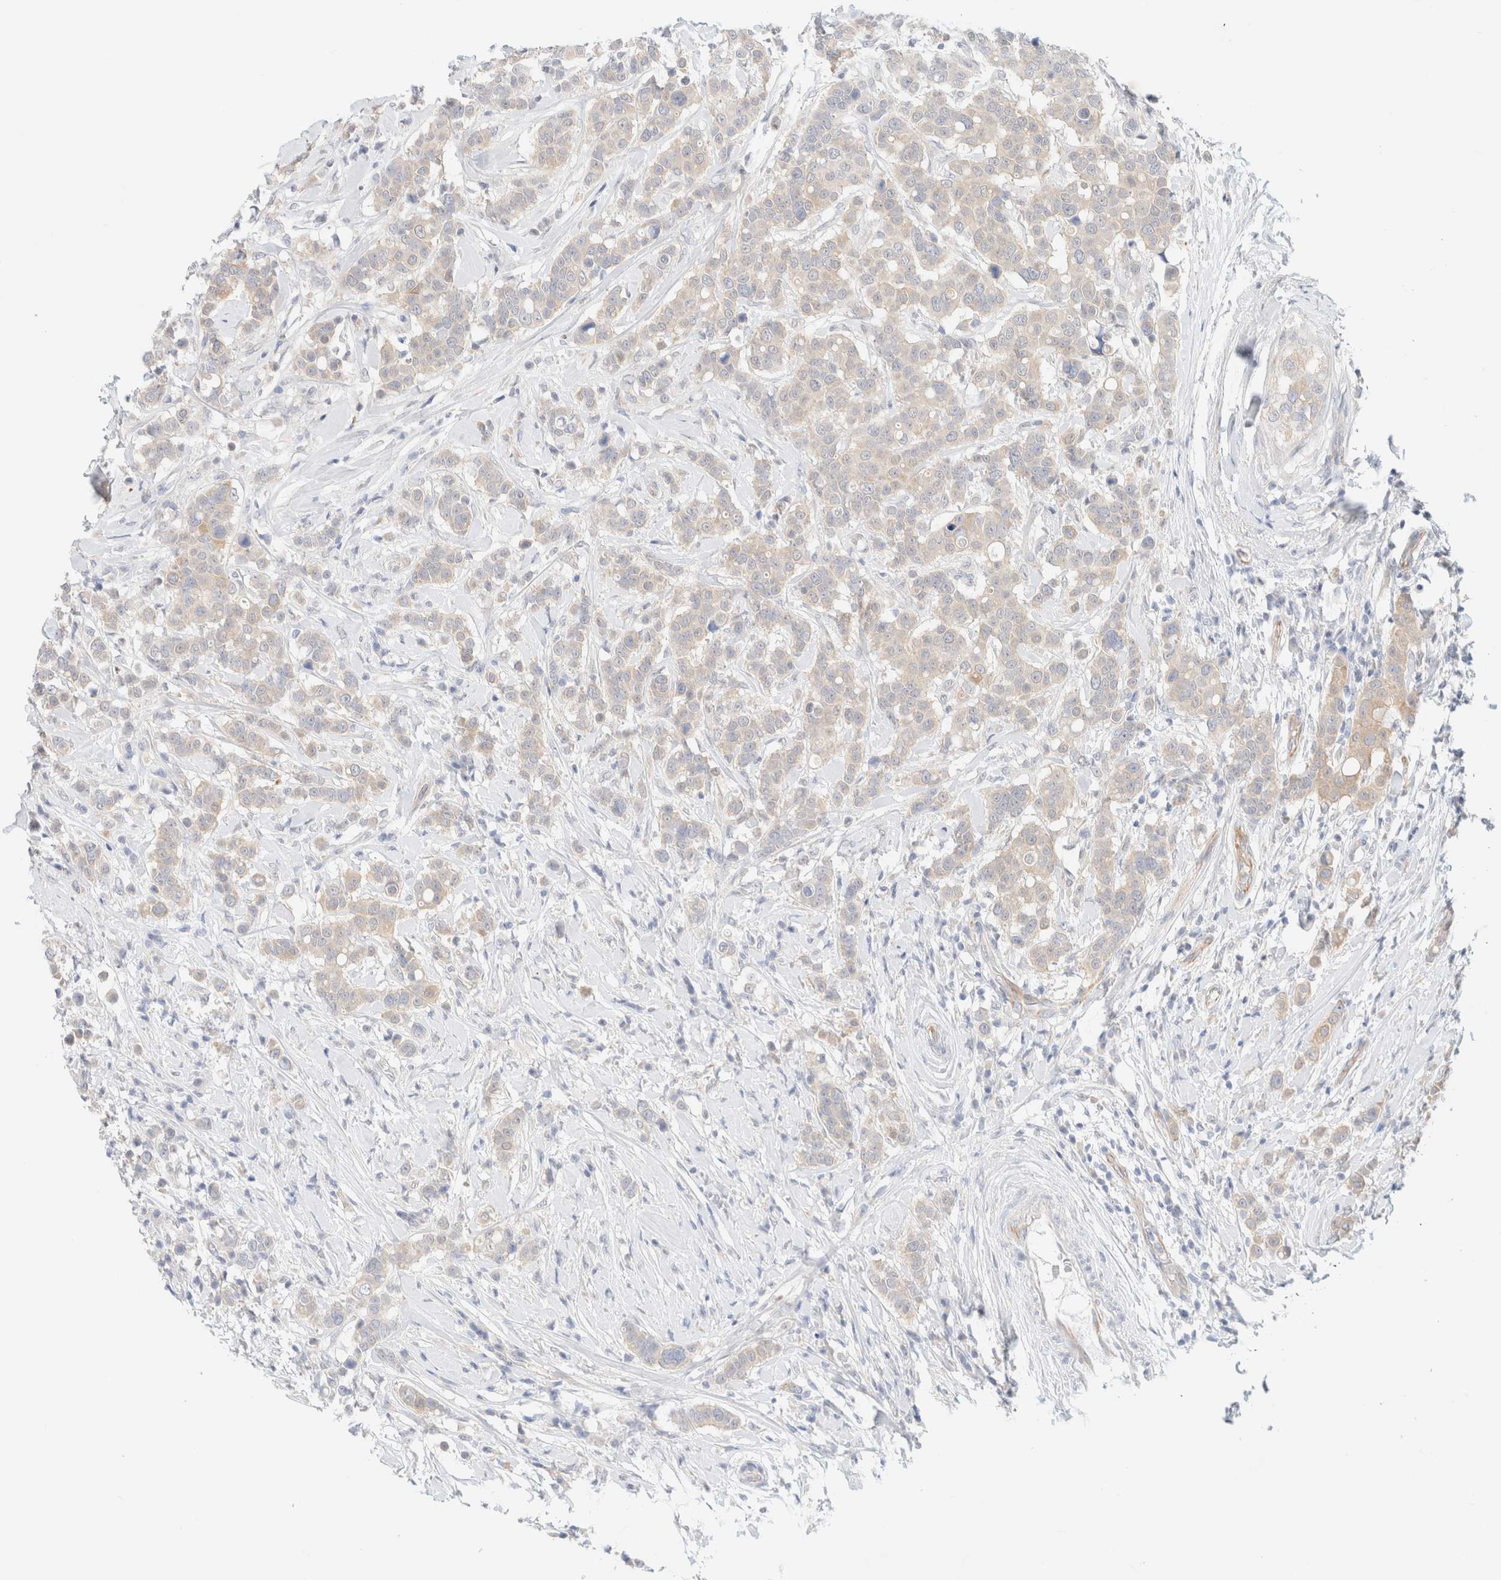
{"staining": {"intensity": "negative", "quantity": "none", "location": "none"}, "tissue": "breast cancer", "cell_type": "Tumor cells", "image_type": "cancer", "snomed": [{"axis": "morphology", "description": "Duct carcinoma"}, {"axis": "topography", "description": "Breast"}], "caption": "Tumor cells show no significant protein positivity in invasive ductal carcinoma (breast).", "gene": "UNC13B", "patient": {"sex": "female", "age": 27}}